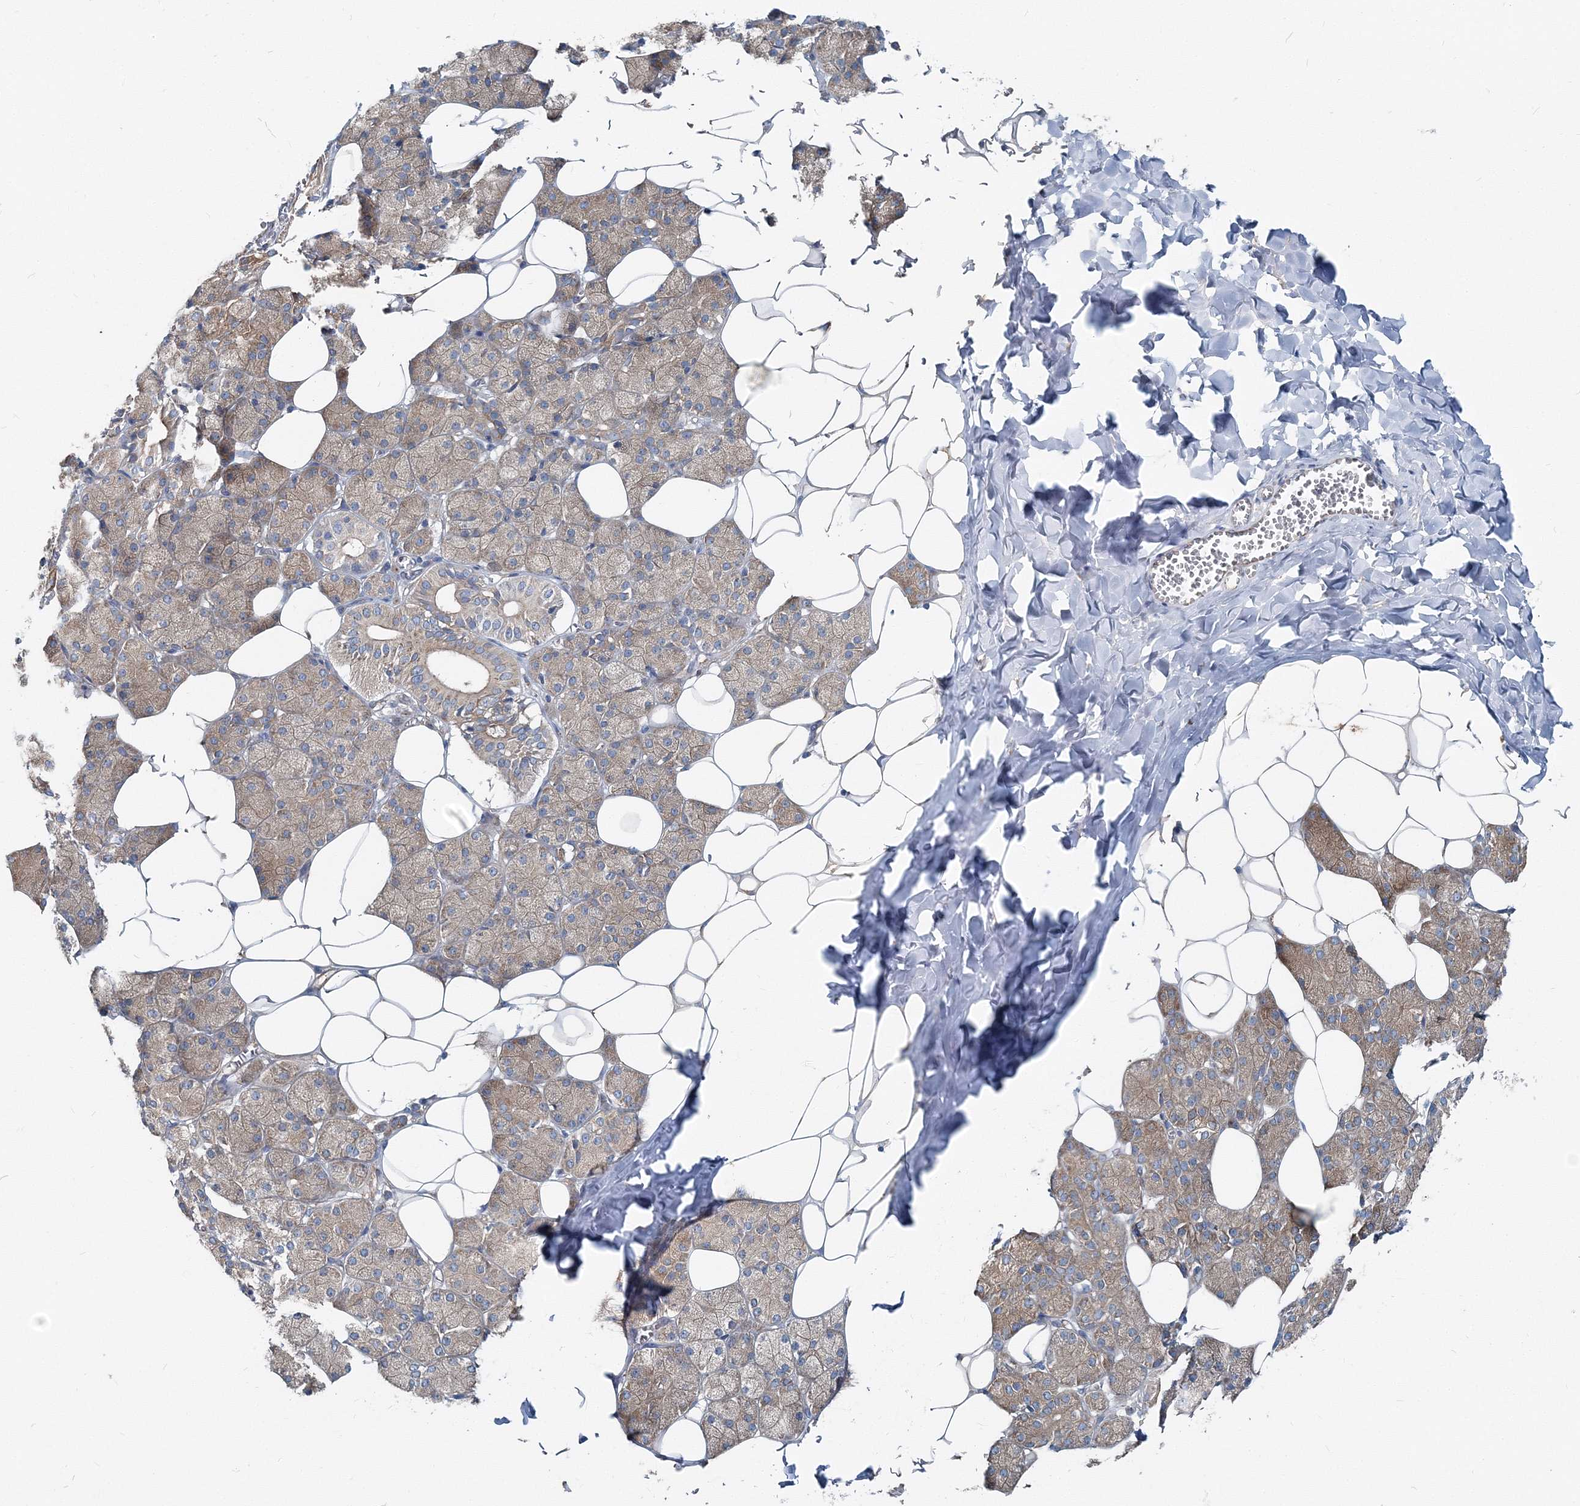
{"staining": {"intensity": "moderate", "quantity": ">75%", "location": "cytoplasmic/membranous"}, "tissue": "salivary gland", "cell_type": "Glandular cells", "image_type": "normal", "snomed": [{"axis": "morphology", "description": "Normal tissue, NOS"}, {"axis": "topography", "description": "Salivary gland"}], "caption": "Moderate cytoplasmic/membranous protein expression is appreciated in about >75% of glandular cells in salivary gland. The staining was performed using DAB (3,3'-diaminobenzidine) to visualize the protein expression in brown, while the nuclei were stained in blue with hematoxylin (Magnification: 20x).", "gene": "MPHOSPH9", "patient": {"sex": "female", "age": 33}}